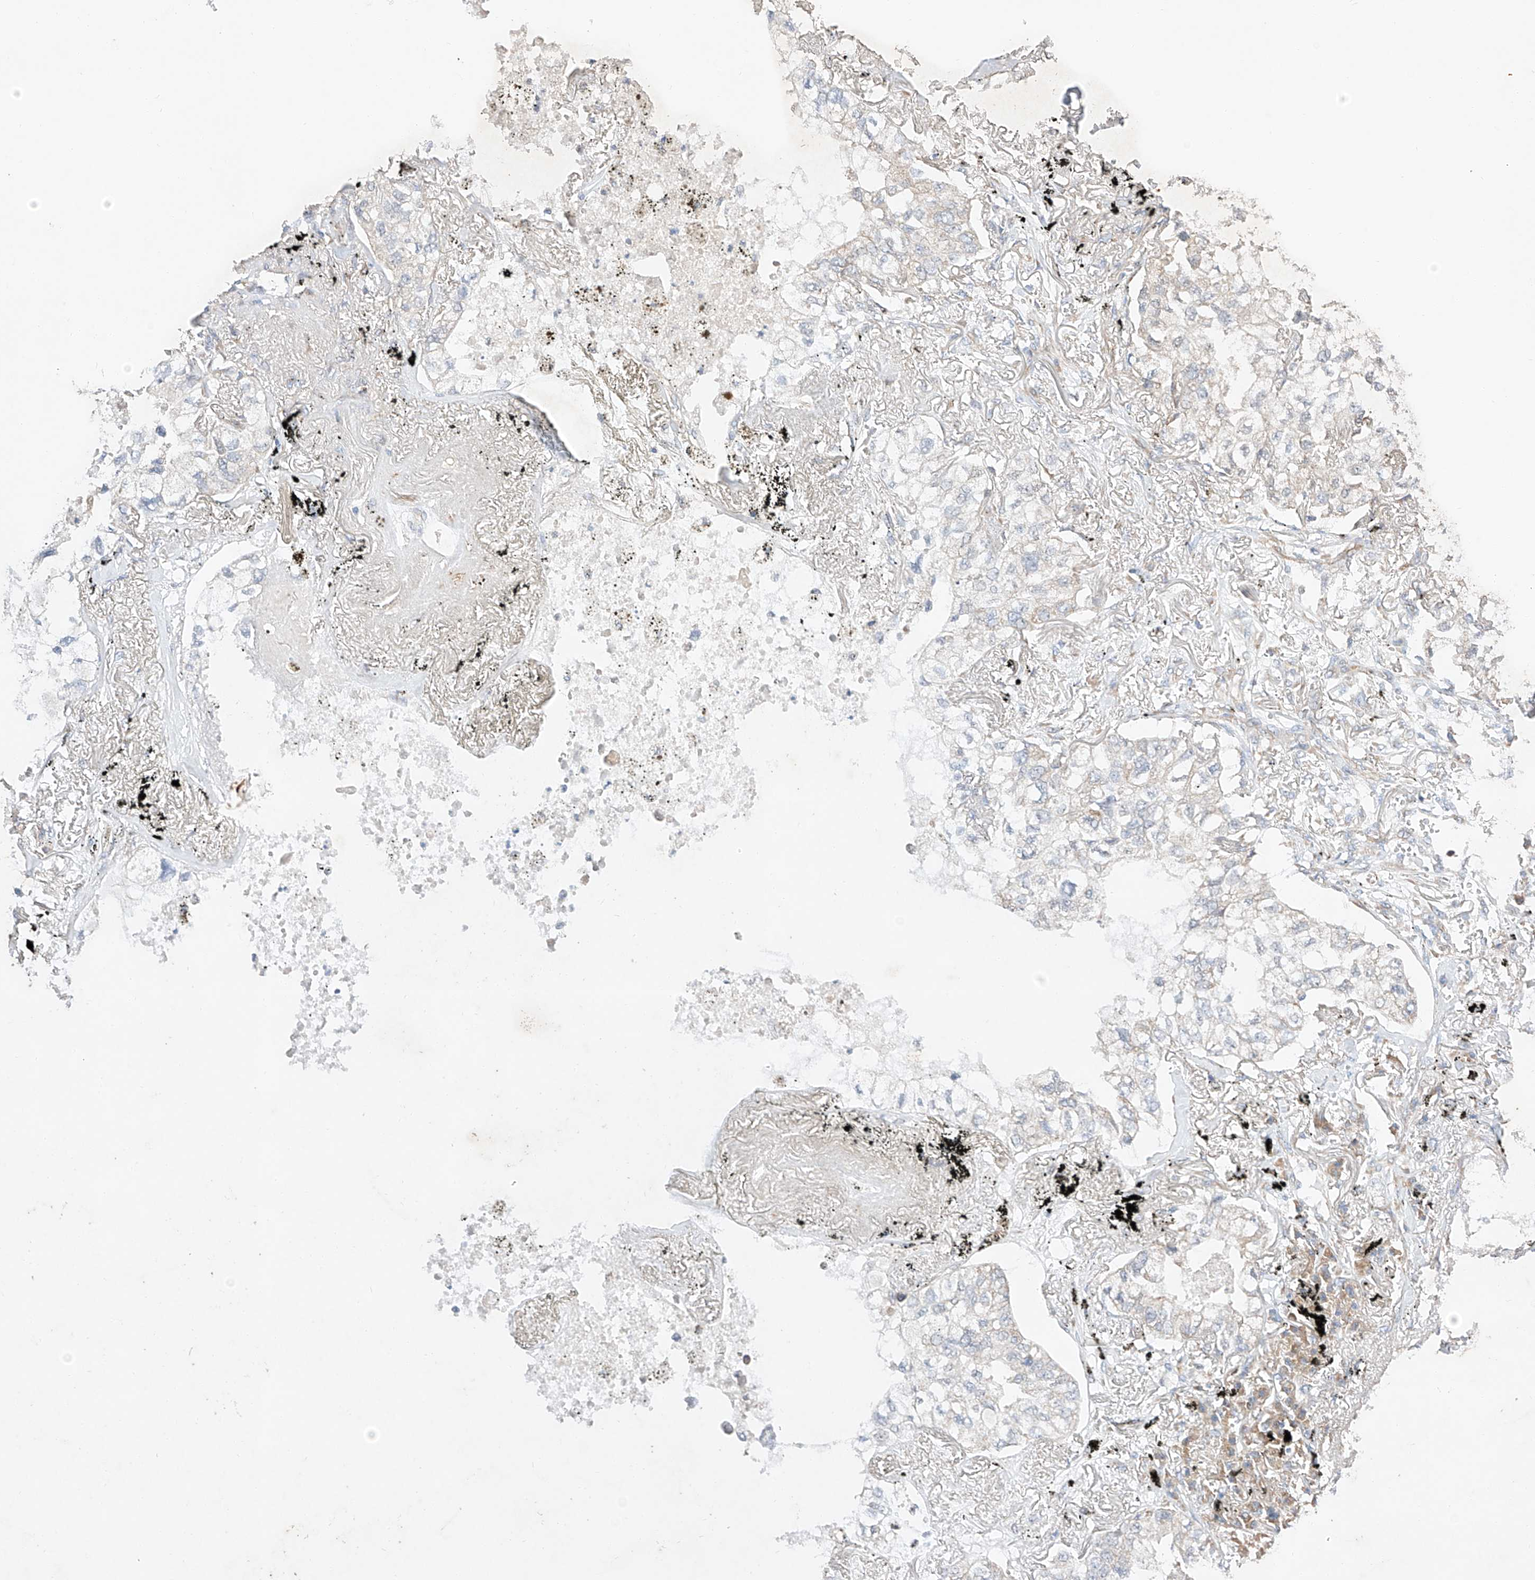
{"staining": {"intensity": "negative", "quantity": "none", "location": "none"}, "tissue": "lung cancer", "cell_type": "Tumor cells", "image_type": "cancer", "snomed": [{"axis": "morphology", "description": "Adenocarcinoma, NOS"}, {"axis": "topography", "description": "Lung"}], "caption": "This is an IHC micrograph of human lung adenocarcinoma. There is no expression in tumor cells.", "gene": "C6orf118", "patient": {"sex": "male", "age": 65}}